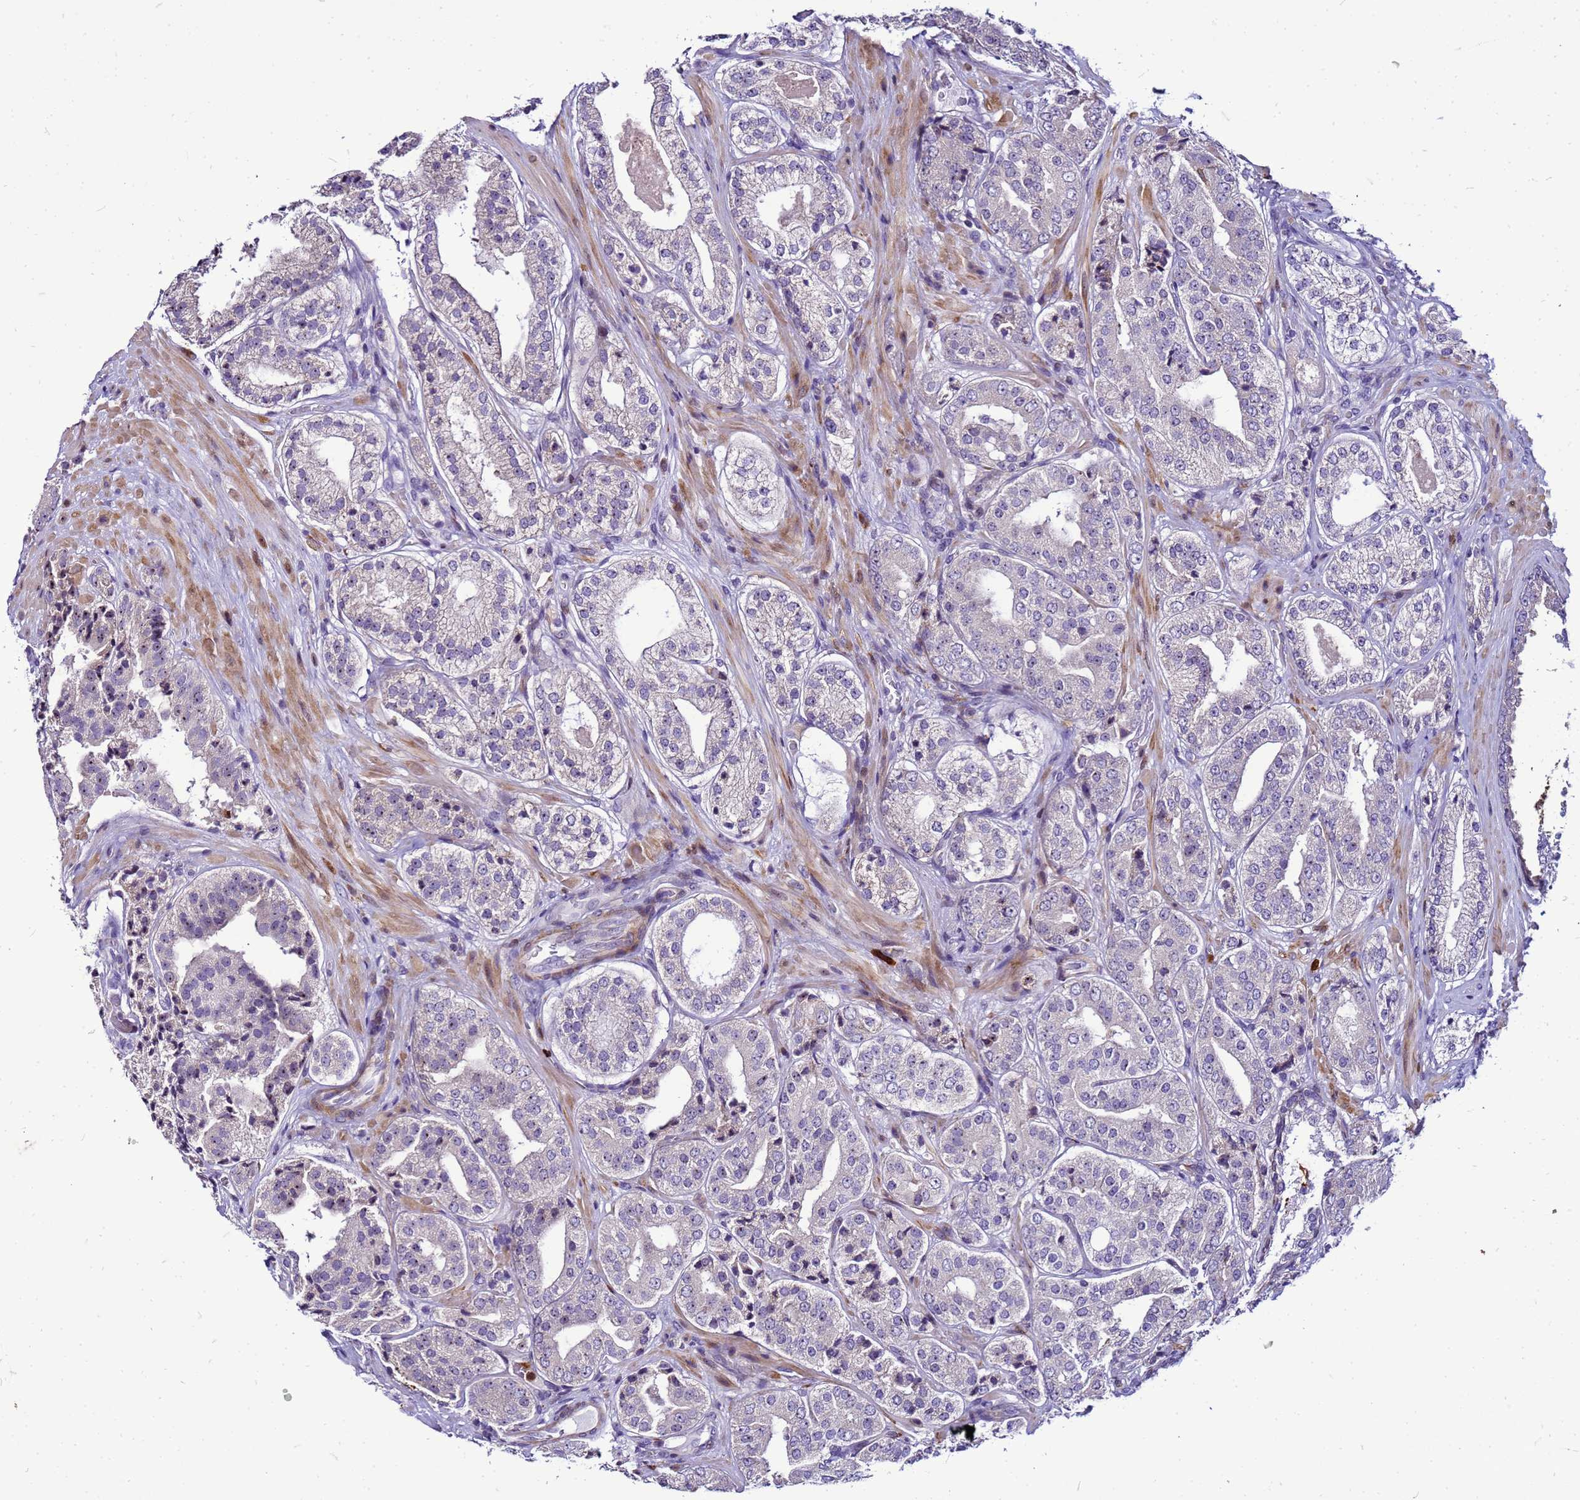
{"staining": {"intensity": "weak", "quantity": "<25%", "location": "nuclear"}, "tissue": "prostate cancer", "cell_type": "Tumor cells", "image_type": "cancer", "snomed": [{"axis": "morphology", "description": "Adenocarcinoma, High grade"}, {"axis": "topography", "description": "Prostate"}], "caption": "Human prostate cancer stained for a protein using immunohistochemistry (IHC) displays no staining in tumor cells.", "gene": "VPS4B", "patient": {"sex": "male", "age": 71}}